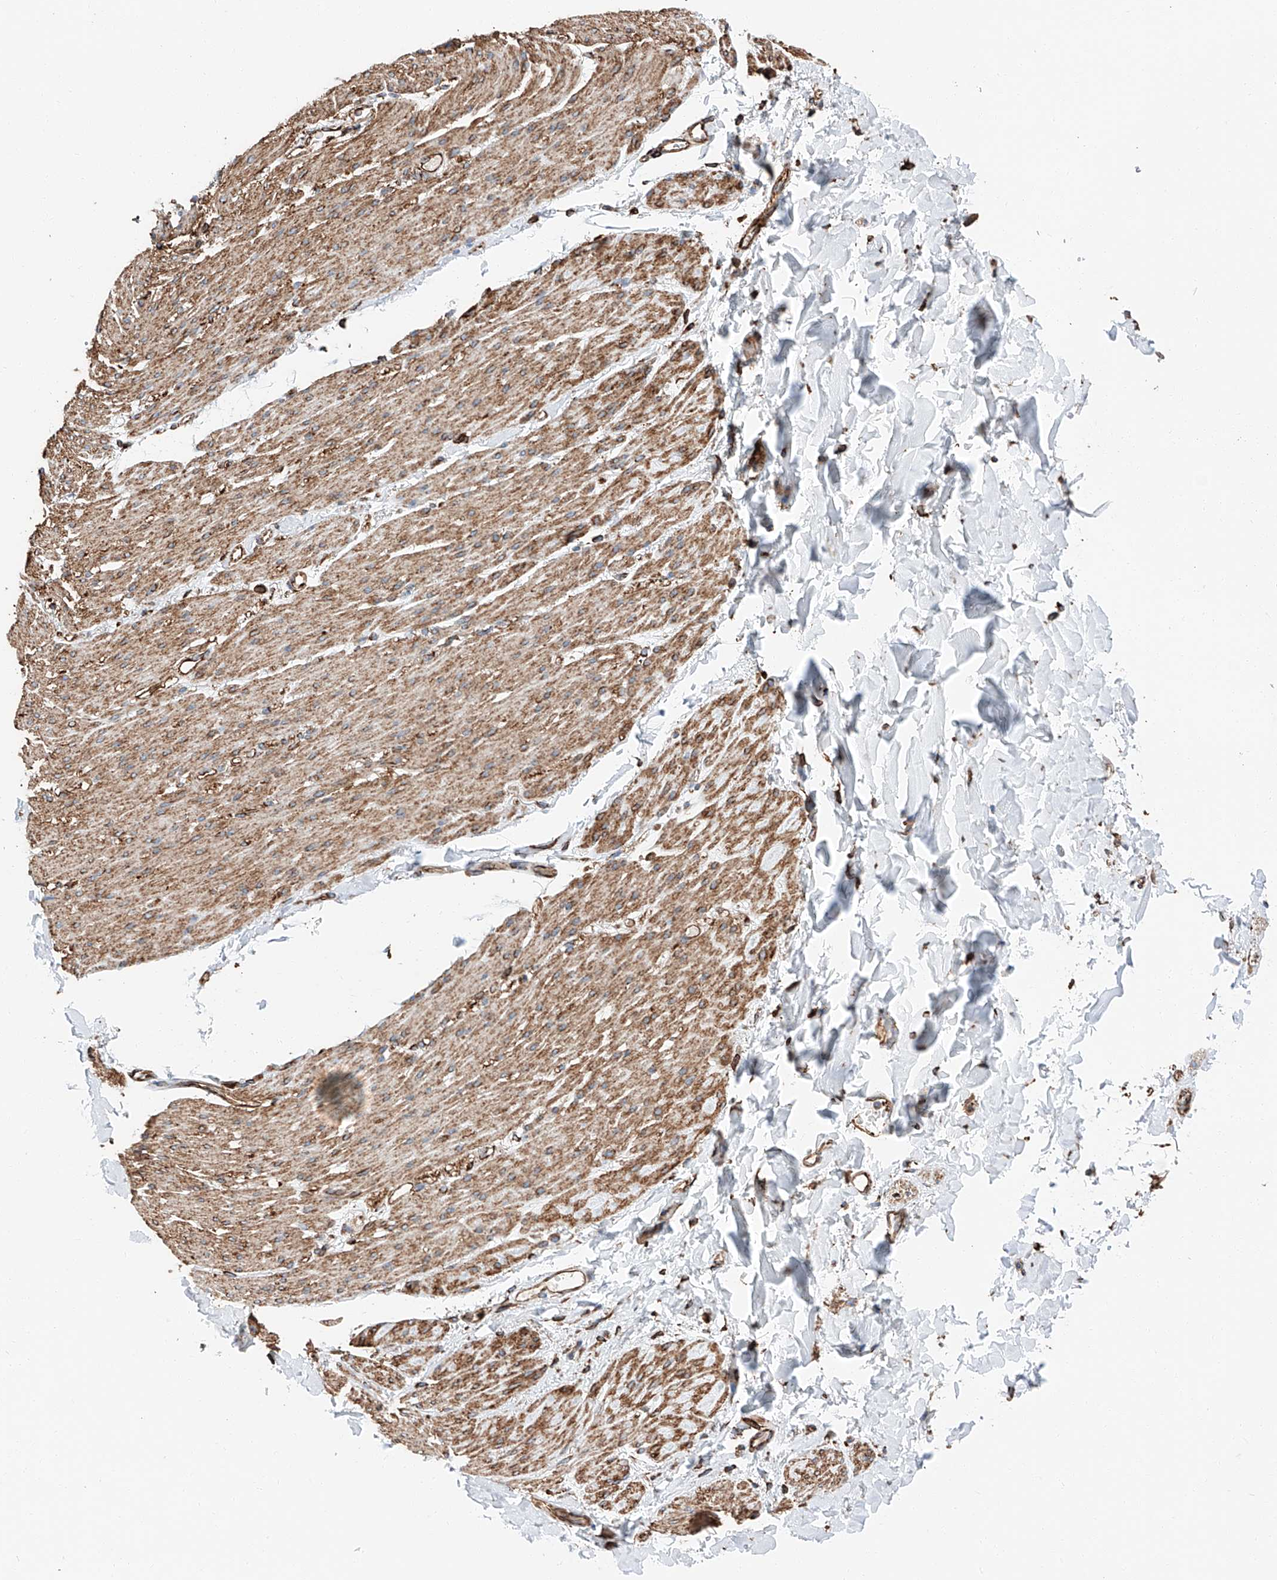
{"staining": {"intensity": "moderate", "quantity": ">75%", "location": "cytoplasmic/membranous"}, "tissue": "smooth muscle", "cell_type": "Smooth muscle cells", "image_type": "normal", "snomed": [{"axis": "morphology", "description": "Normal tissue, NOS"}, {"axis": "topography", "description": "Colon"}, {"axis": "topography", "description": "Peripheral nerve tissue"}], "caption": "Approximately >75% of smooth muscle cells in benign smooth muscle reveal moderate cytoplasmic/membranous protein expression as visualized by brown immunohistochemical staining.", "gene": "ZNF804A", "patient": {"sex": "female", "age": 61}}